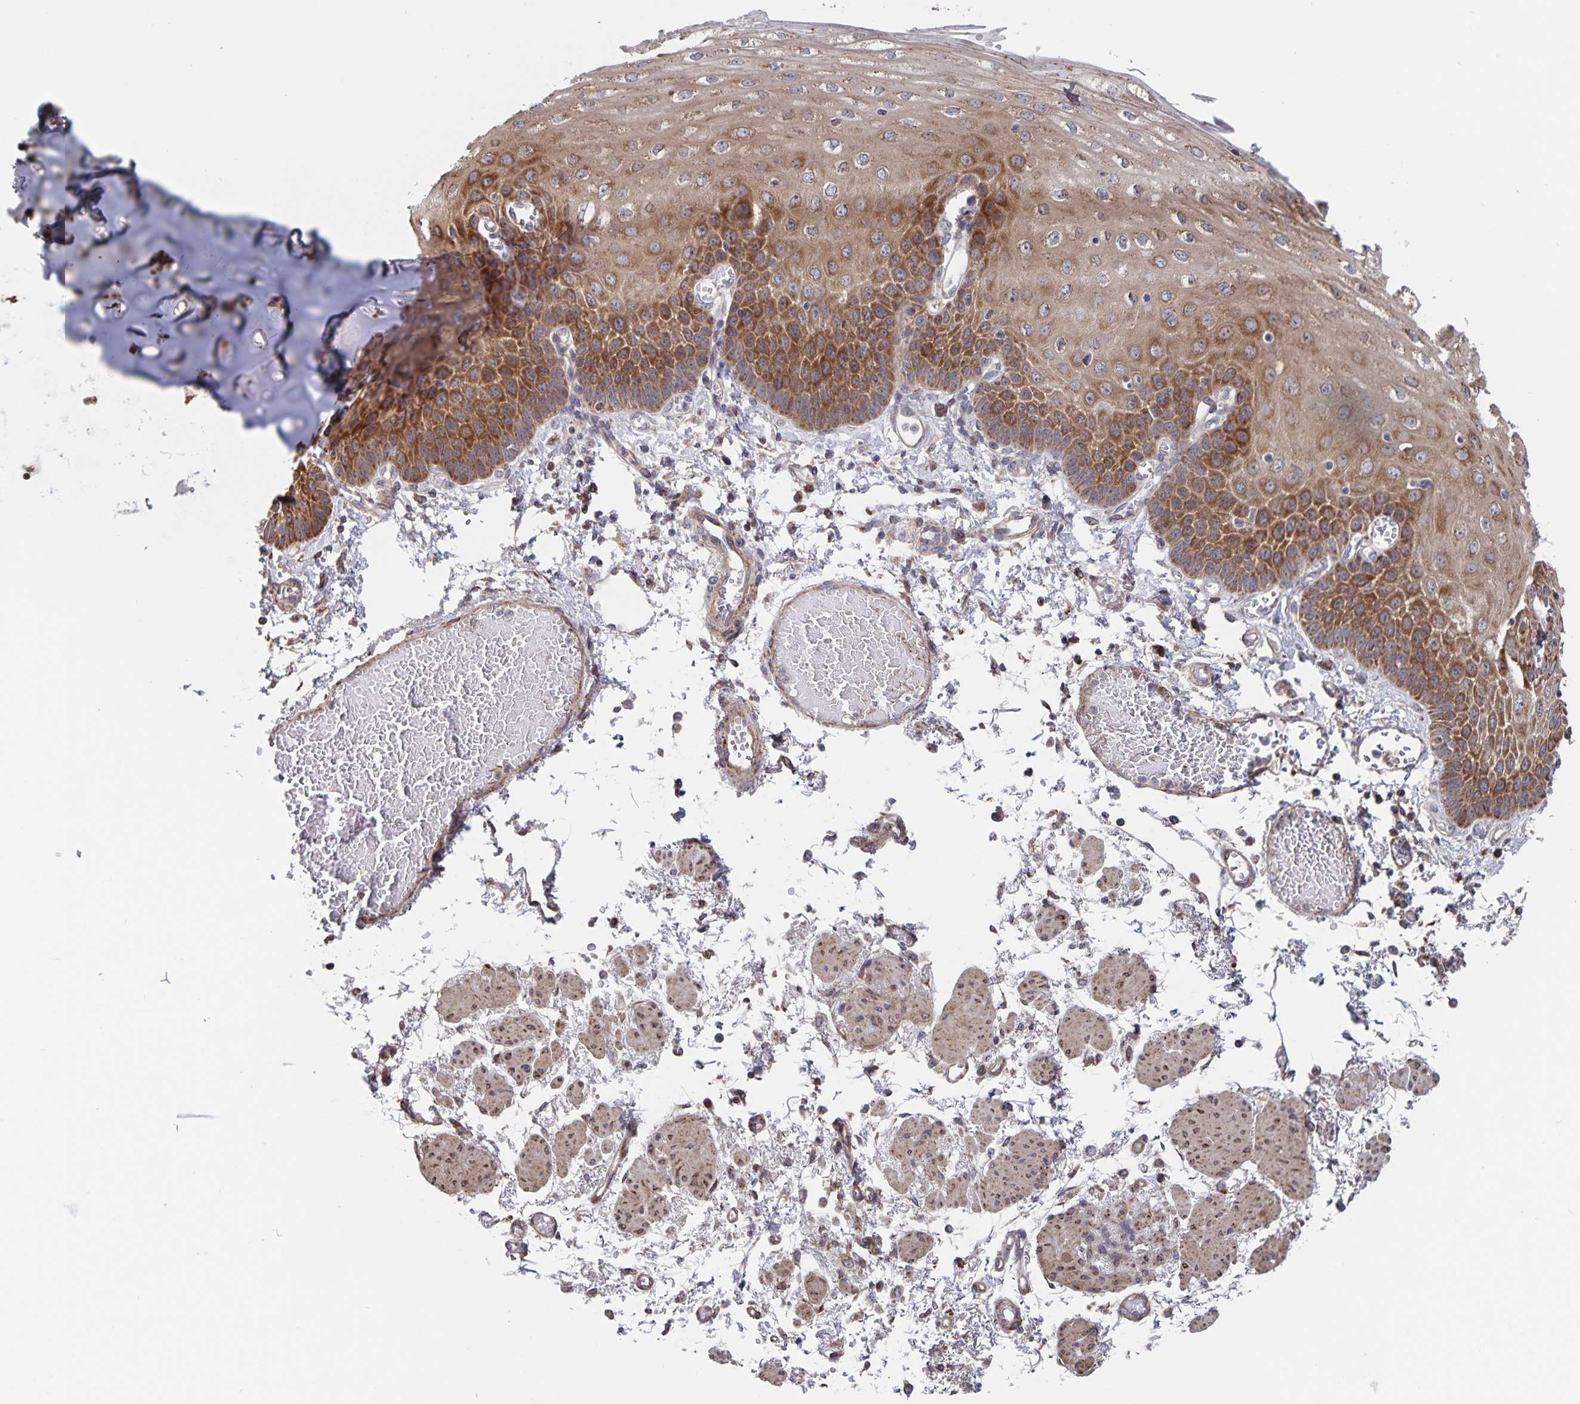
{"staining": {"intensity": "strong", "quantity": "25%-75%", "location": "cytoplasmic/membranous"}, "tissue": "esophagus", "cell_type": "Squamous epithelial cells", "image_type": "normal", "snomed": [{"axis": "morphology", "description": "Normal tissue, NOS"}, {"axis": "morphology", "description": "Adenocarcinoma, NOS"}, {"axis": "topography", "description": "Esophagus"}], "caption": "DAB (3,3'-diaminobenzidine) immunohistochemical staining of benign esophagus demonstrates strong cytoplasmic/membranous protein positivity in approximately 25%-75% of squamous epithelial cells. The staining was performed using DAB to visualize the protein expression in brown, while the nuclei were stained in blue with hematoxylin (Magnification: 20x).", "gene": "ACACA", "patient": {"sex": "male", "age": 81}}